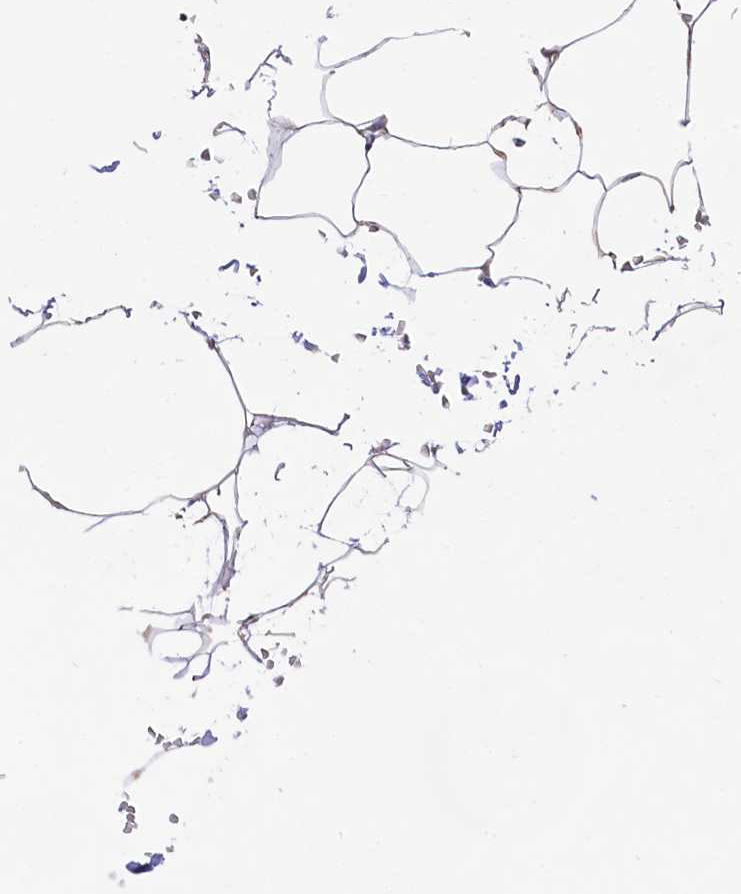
{"staining": {"intensity": "moderate", "quantity": "25%-75%", "location": "cytoplasmic/membranous"}, "tissue": "adipose tissue", "cell_type": "Adipocytes", "image_type": "normal", "snomed": [{"axis": "morphology", "description": "Normal tissue, NOS"}, {"axis": "topography", "description": "Gallbladder"}, {"axis": "topography", "description": "Peripheral nerve tissue"}], "caption": "Moderate cytoplasmic/membranous positivity is appreciated in about 25%-75% of adipocytes in benign adipose tissue.", "gene": "GYS1", "patient": {"sex": "male", "age": 38}}